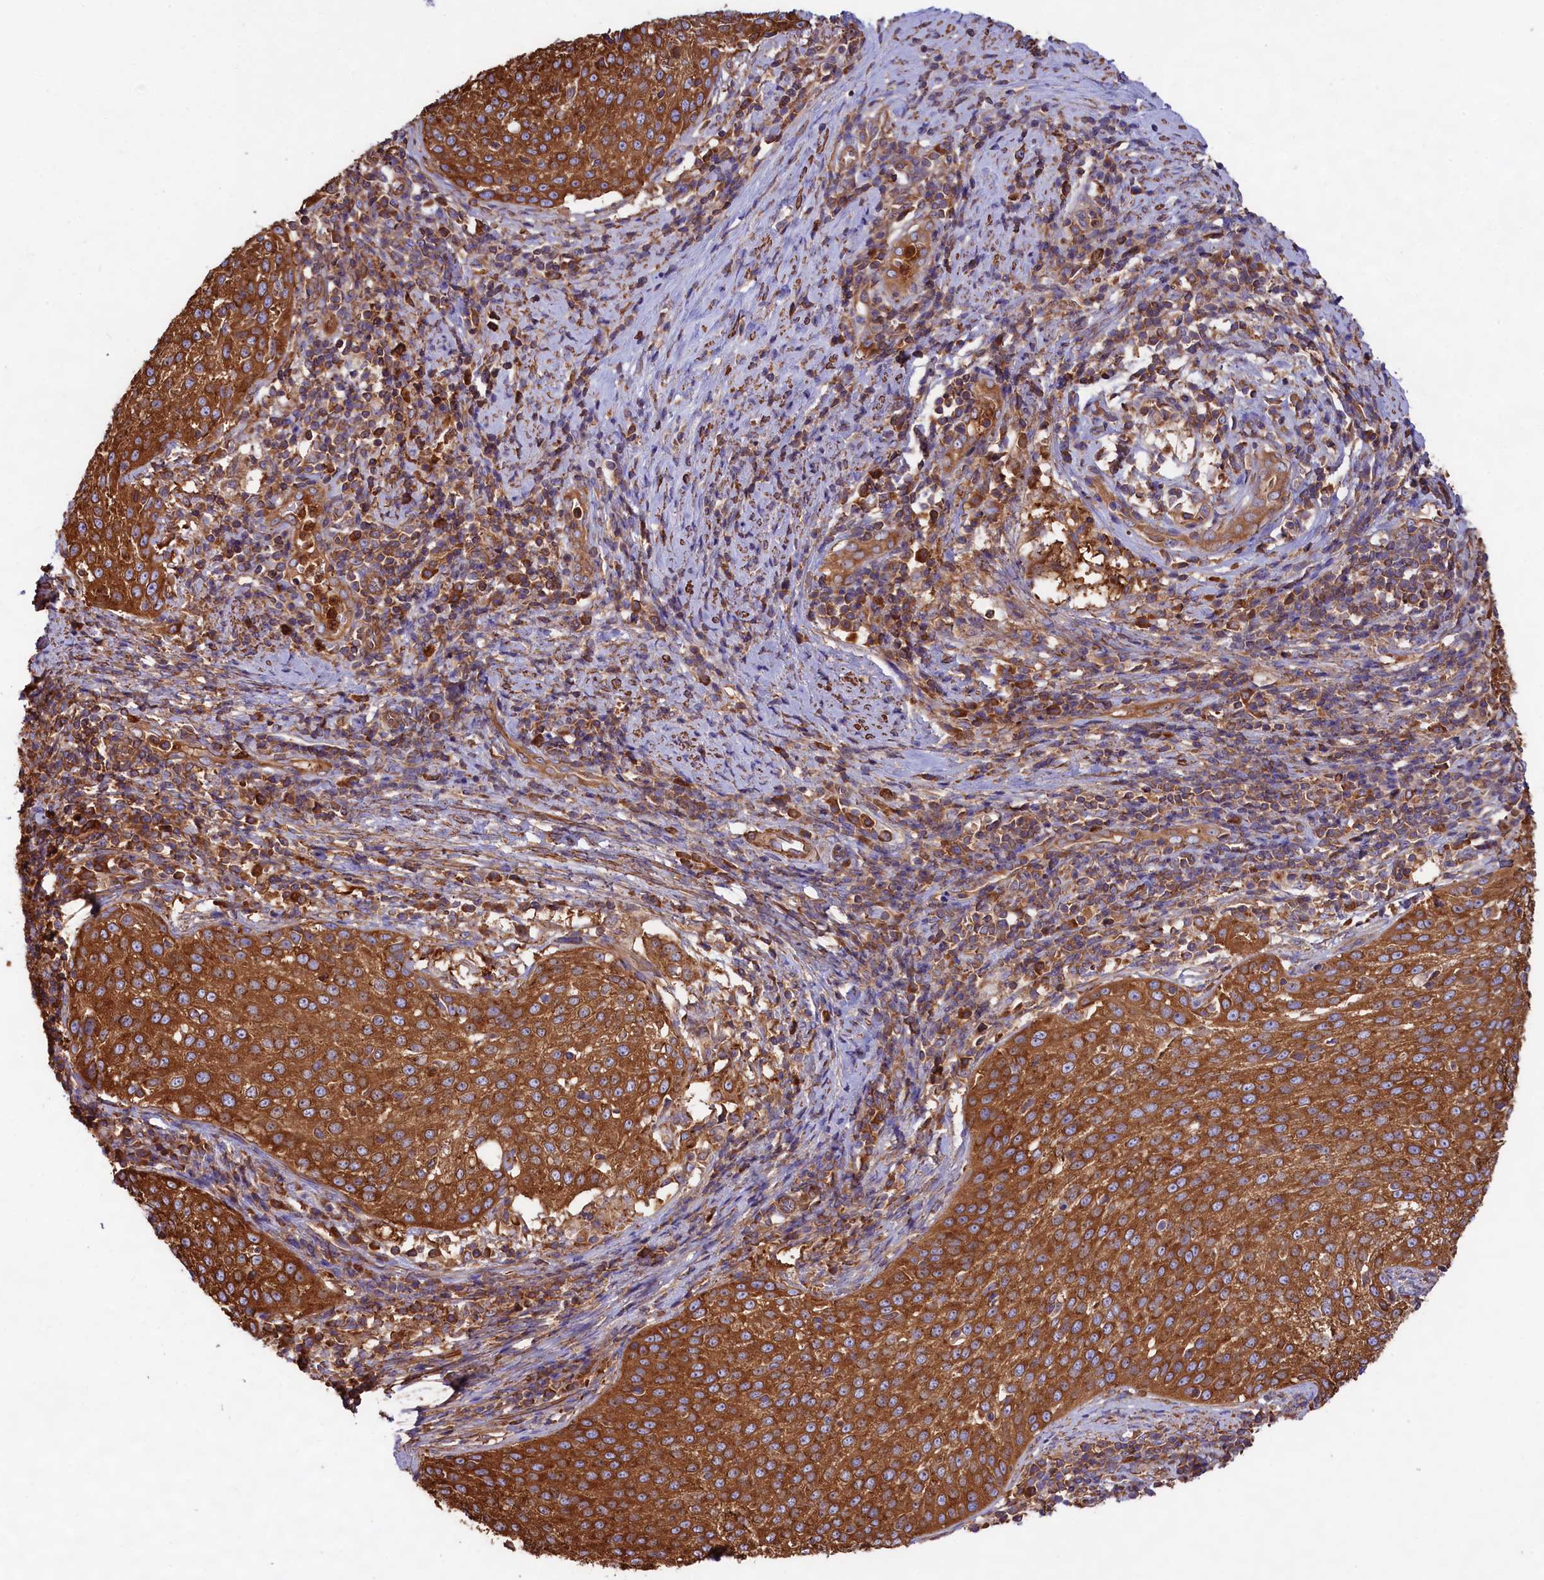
{"staining": {"intensity": "strong", "quantity": ">75%", "location": "cytoplasmic/membranous"}, "tissue": "cervical cancer", "cell_type": "Tumor cells", "image_type": "cancer", "snomed": [{"axis": "morphology", "description": "Squamous cell carcinoma, NOS"}, {"axis": "topography", "description": "Cervix"}], "caption": "Cervical cancer (squamous cell carcinoma) tissue exhibits strong cytoplasmic/membranous expression in about >75% of tumor cells", "gene": "GYS1", "patient": {"sex": "female", "age": 57}}